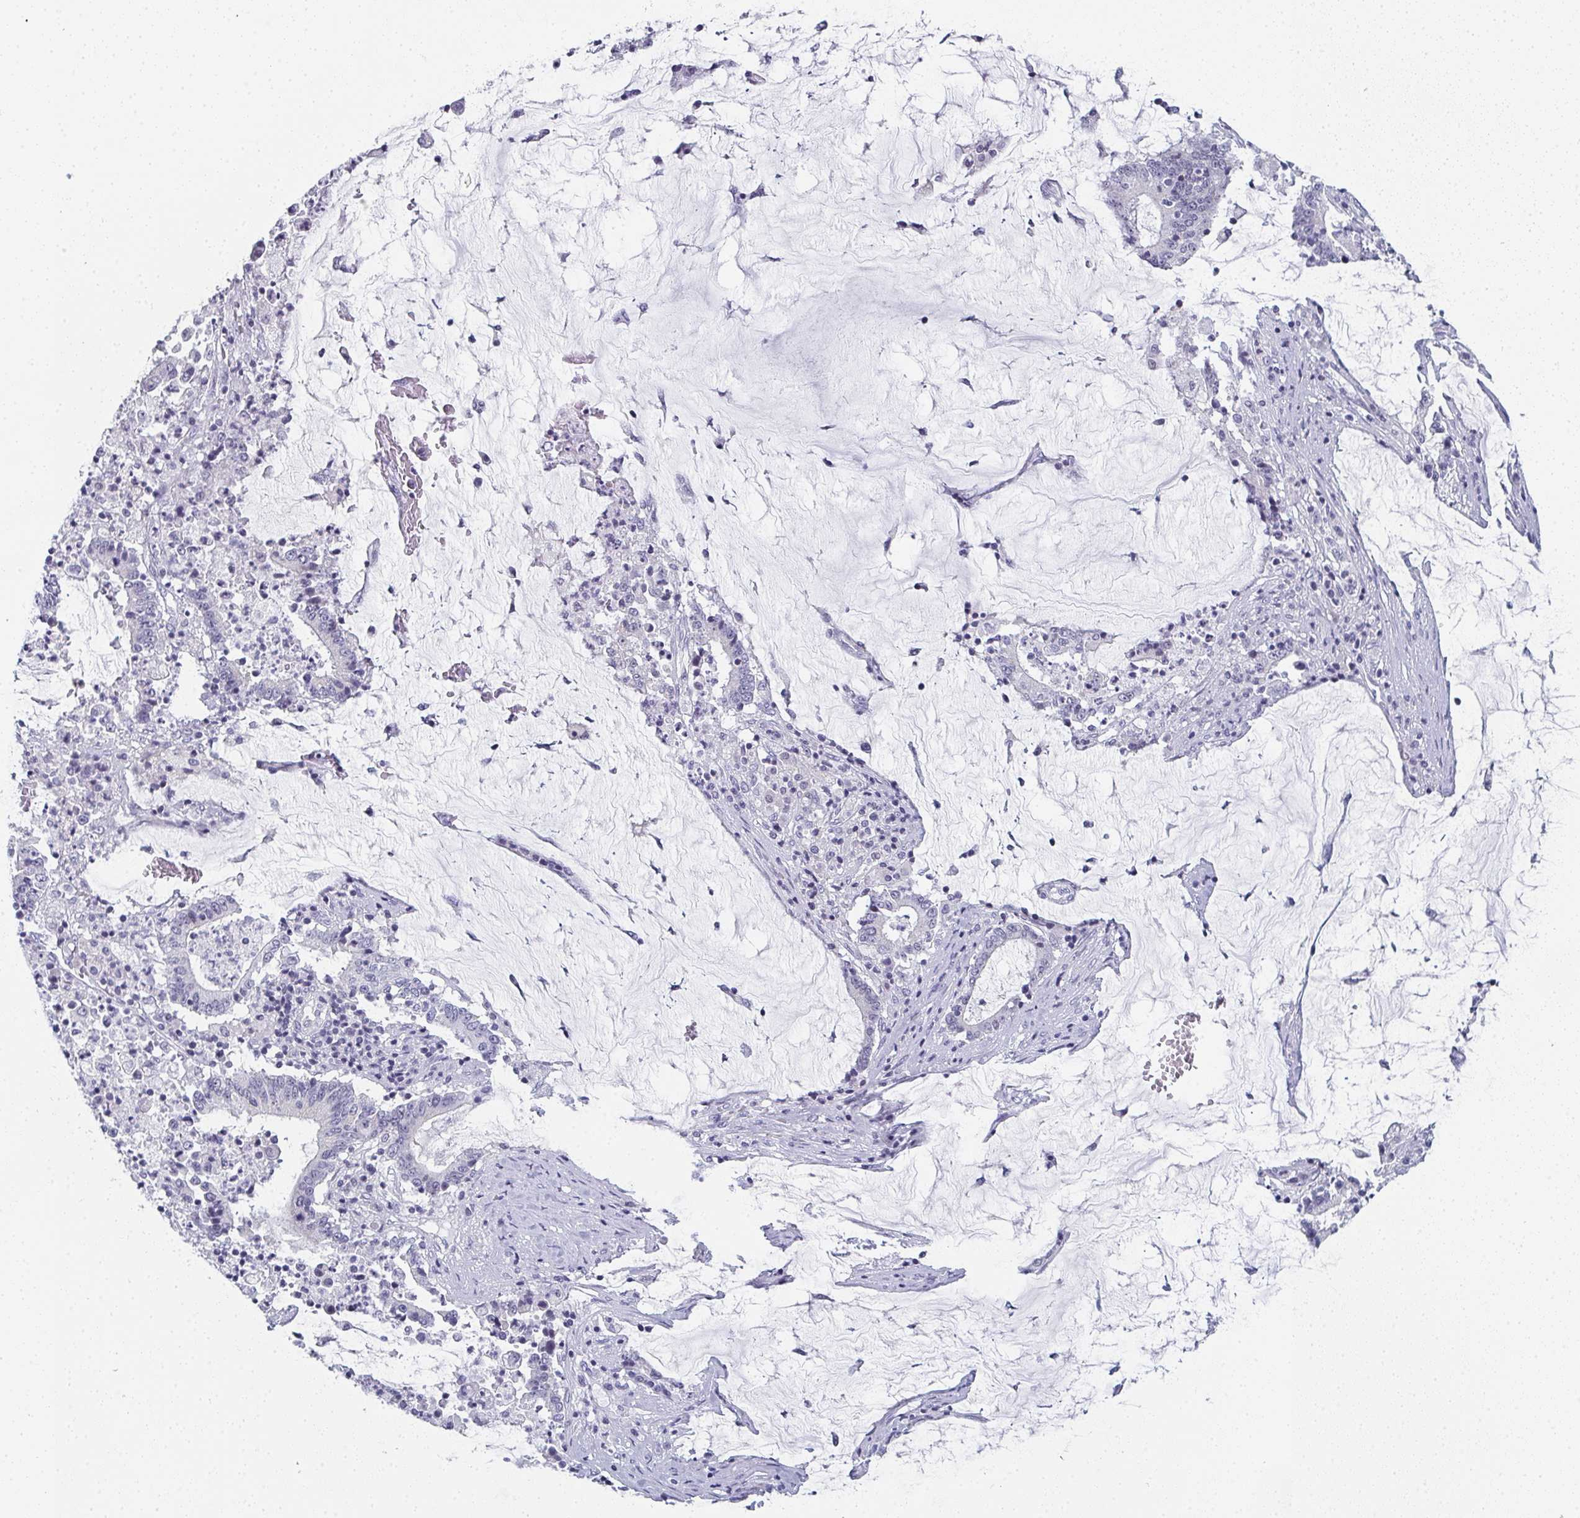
{"staining": {"intensity": "negative", "quantity": "none", "location": "none"}, "tissue": "stomach cancer", "cell_type": "Tumor cells", "image_type": "cancer", "snomed": [{"axis": "morphology", "description": "Adenocarcinoma, NOS"}, {"axis": "topography", "description": "Stomach, upper"}], "caption": "A micrograph of human stomach cancer (adenocarcinoma) is negative for staining in tumor cells.", "gene": "PYCR3", "patient": {"sex": "male", "age": 68}}